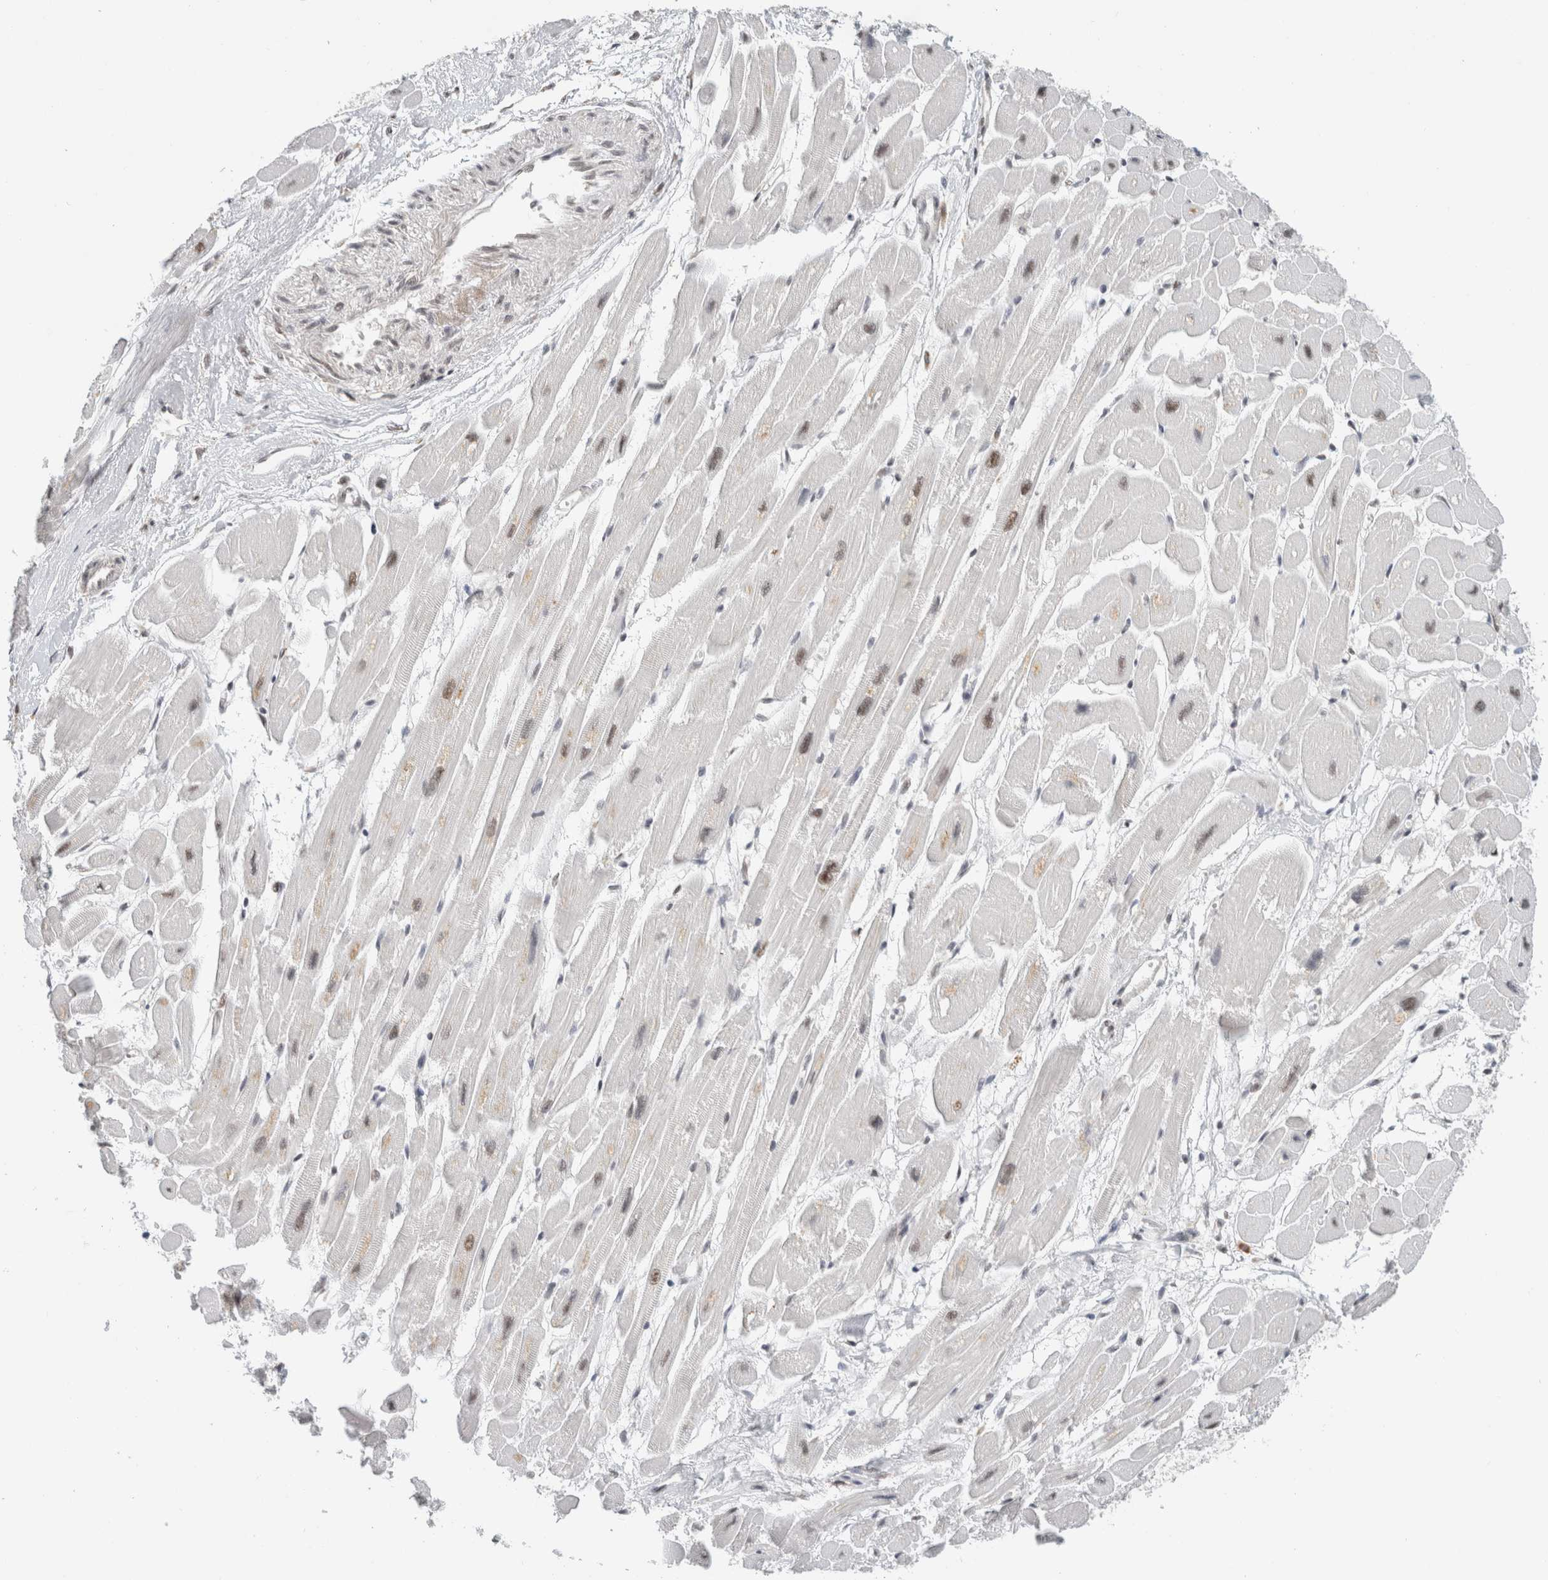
{"staining": {"intensity": "moderate", "quantity": "25%-75%", "location": "nuclear"}, "tissue": "heart muscle", "cell_type": "Cardiomyocytes", "image_type": "normal", "snomed": [{"axis": "morphology", "description": "Normal tissue, NOS"}, {"axis": "topography", "description": "Heart"}], "caption": "This photomicrograph reveals IHC staining of normal heart muscle, with medium moderate nuclear staining in approximately 25%-75% of cardiomyocytes.", "gene": "HNRNPR", "patient": {"sex": "female", "age": 54}}